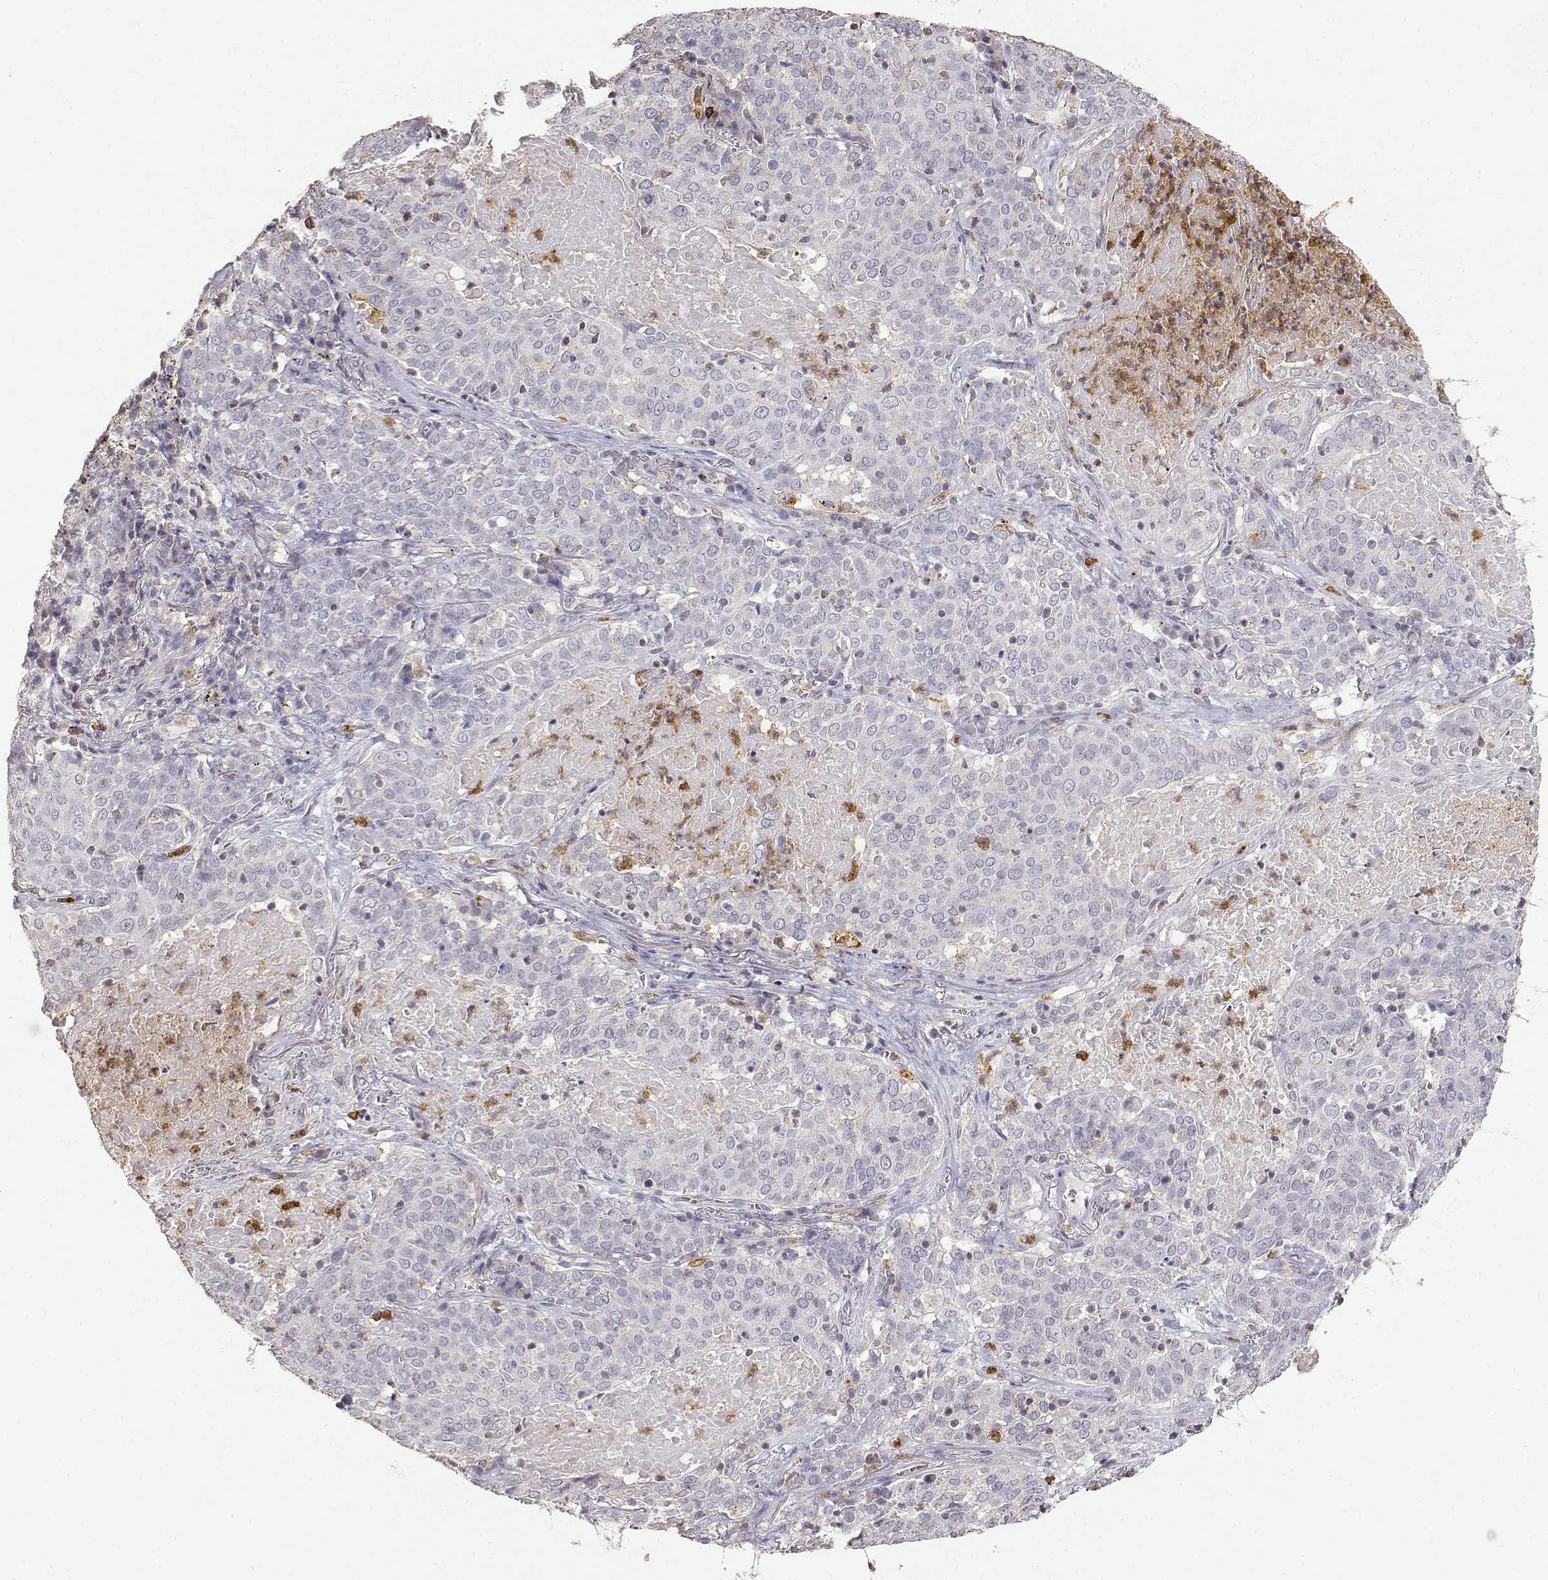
{"staining": {"intensity": "negative", "quantity": "none", "location": "none"}, "tissue": "lung cancer", "cell_type": "Tumor cells", "image_type": "cancer", "snomed": [{"axis": "morphology", "description": "Squamous cell carcinoma, NOS"}, {"axis": "topography", "description": "Lung"}], "caption": "DAB (3,3'-diaminobenzidine) immunohistochemical staining of human lung cancer displays no significant positivity in tumor cells.", "gene": "TNFRSF10C", "patient": {"sex": "male", "age": 82}}